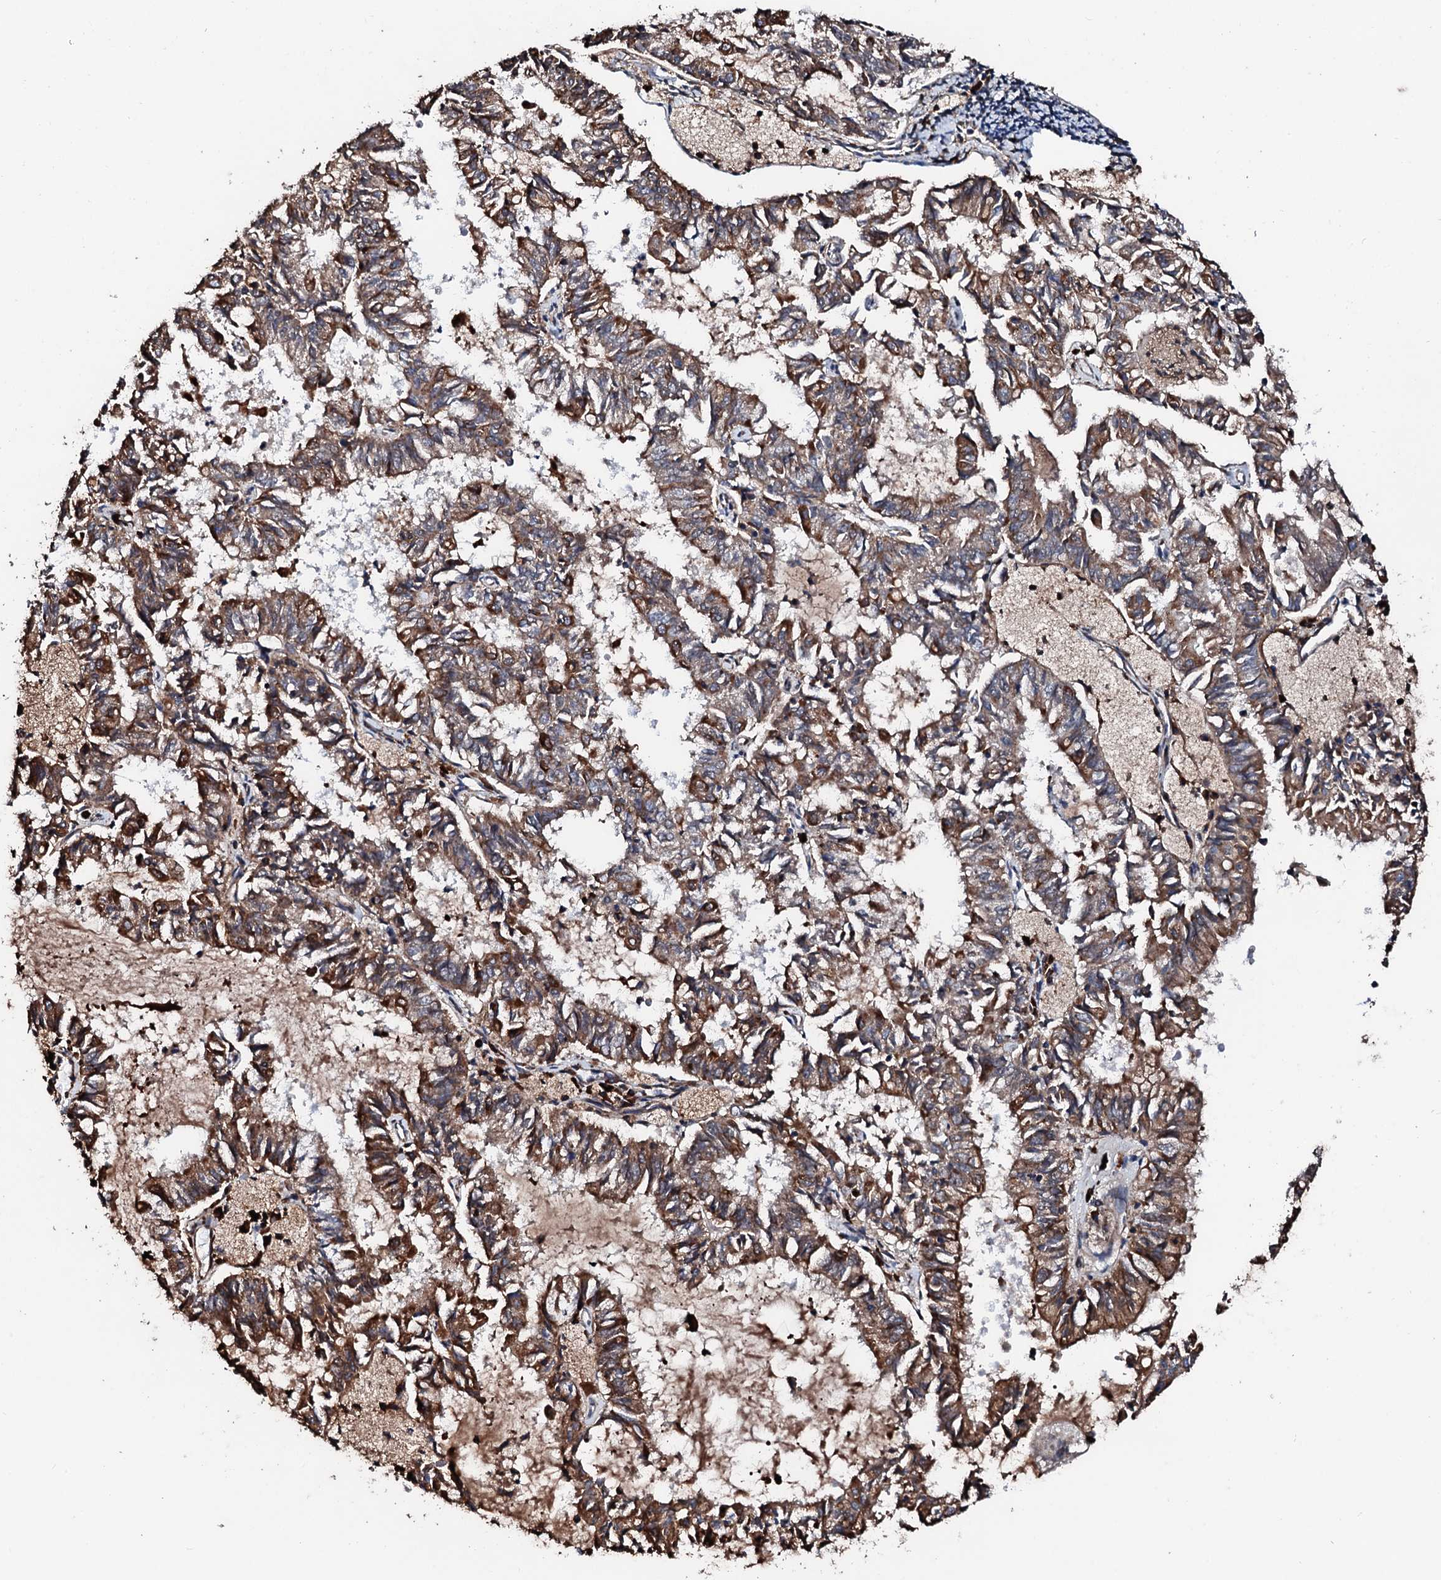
{"staining": {"intensity": "moderate", "quantity": ">75%", "location": "cytoplasmic/membranous"}, "tissue": "endometrial cancer", "cell_type": "Tumor cells", "image_type": "cancer", "snomed": [{"axis": "morphology", "description": "Adenocarcinoma, NOS"}, {"axis": "topography", "description": "Endometrium"}], "caption": "Brown immunohistochemical staining in endometrial cancer shows moderate cytoplasmic/membranous expression in approximately >75% of tumor cells.", "gene": "KIF18A", "patient": {"sex": "female", "age": 57}}